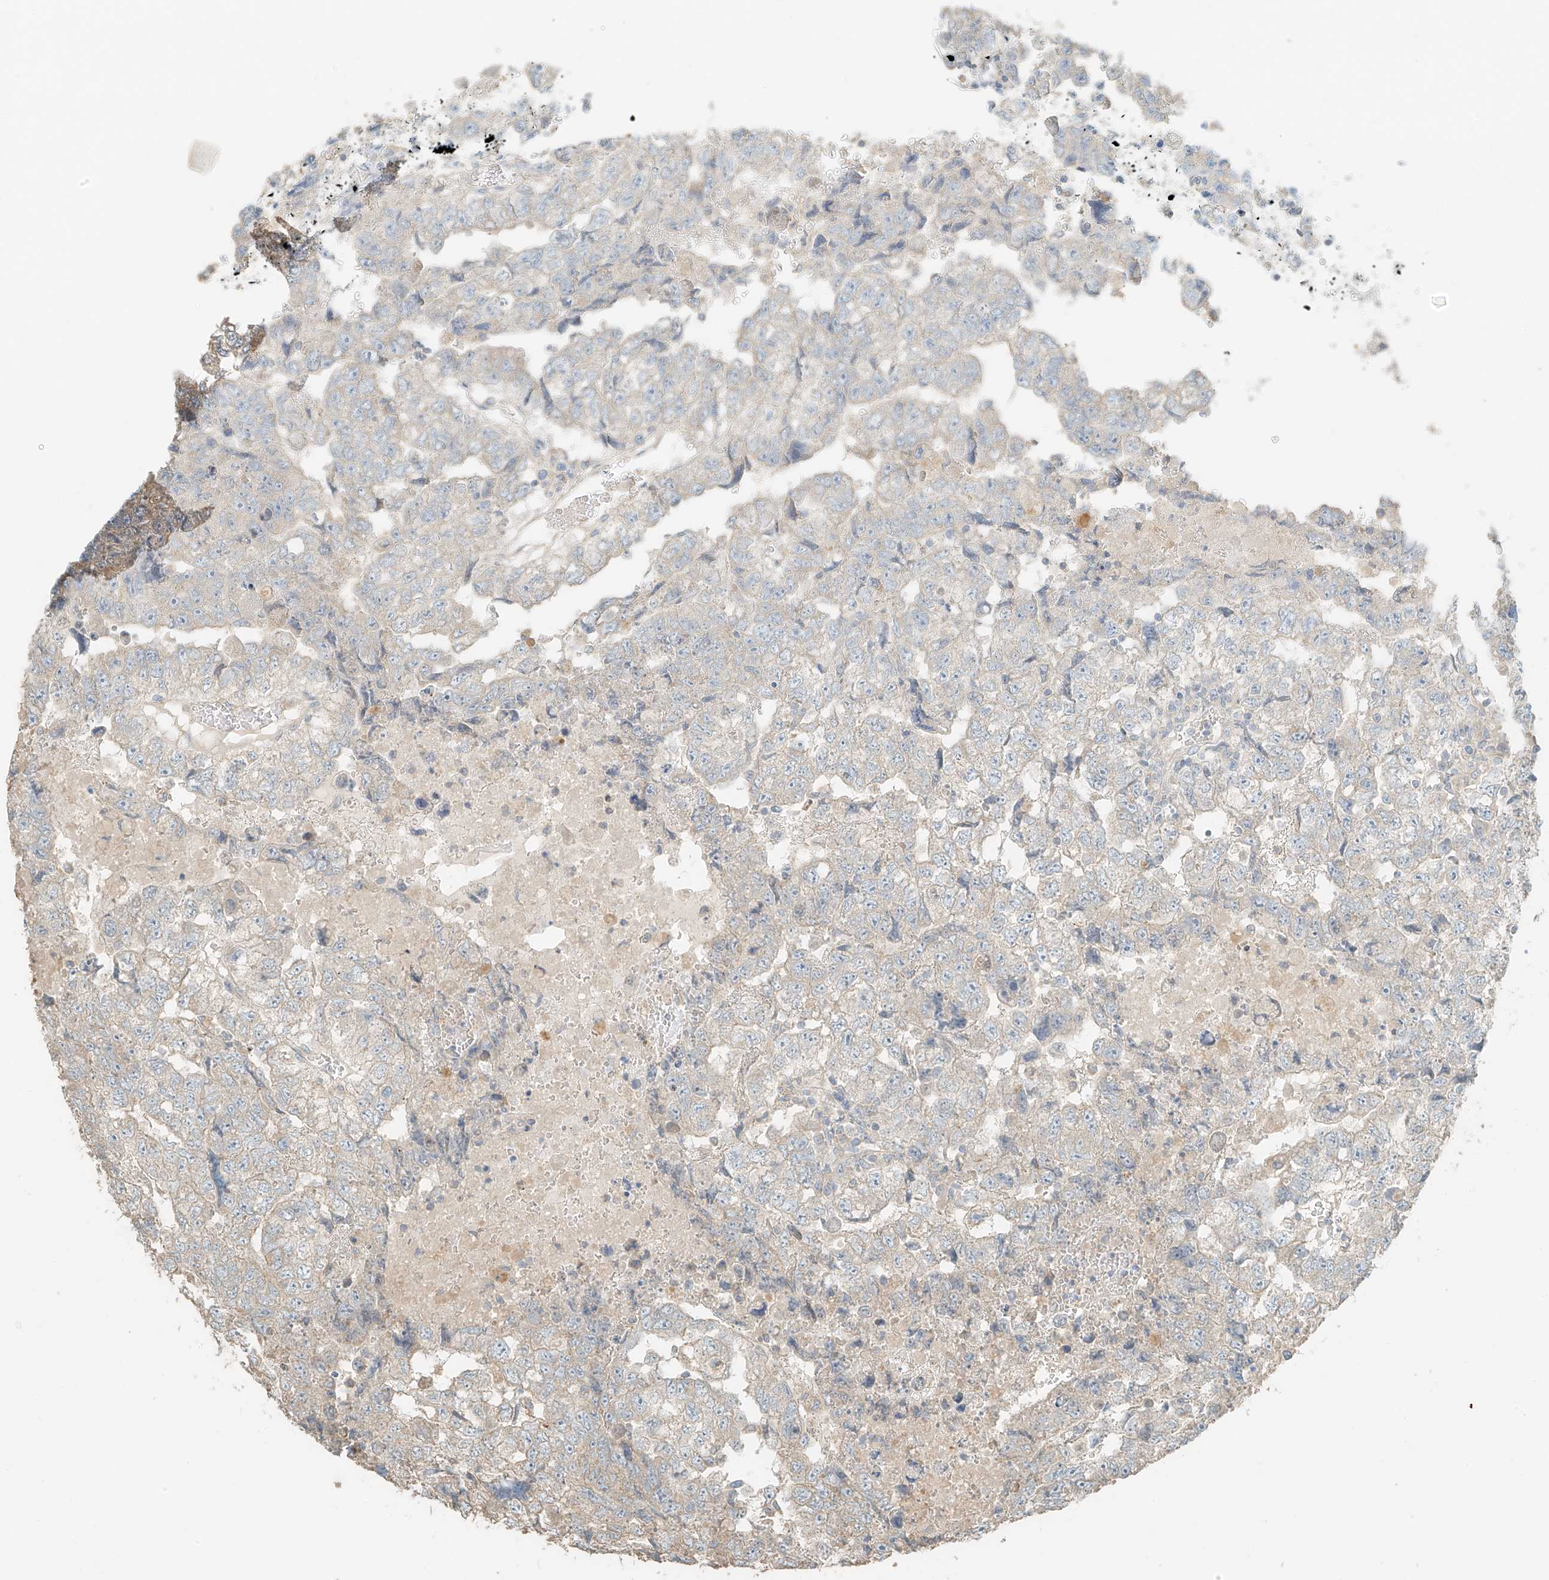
{"staining": {"intensity": "weak", "quantity": "<25%", "location": "cytoplasmic/membranous"}, "tissue": "testis cancer", "cell_type": "Tumor cells", "image_type": "cancer", "snomed": [{"axis": "morphology", "description": "Carcinoma, Embryonal, NOS"}, {"axis": "topography", "description": "Testis"}], "caption": "IHC micrograph of neoplastic tissue: testis cancer (embryonal carcinoma) stained with DAB shows no significant protein expression in tumor cells.", "gene": "RFTN2", "patient": {"sex": "male", "age": 36}}